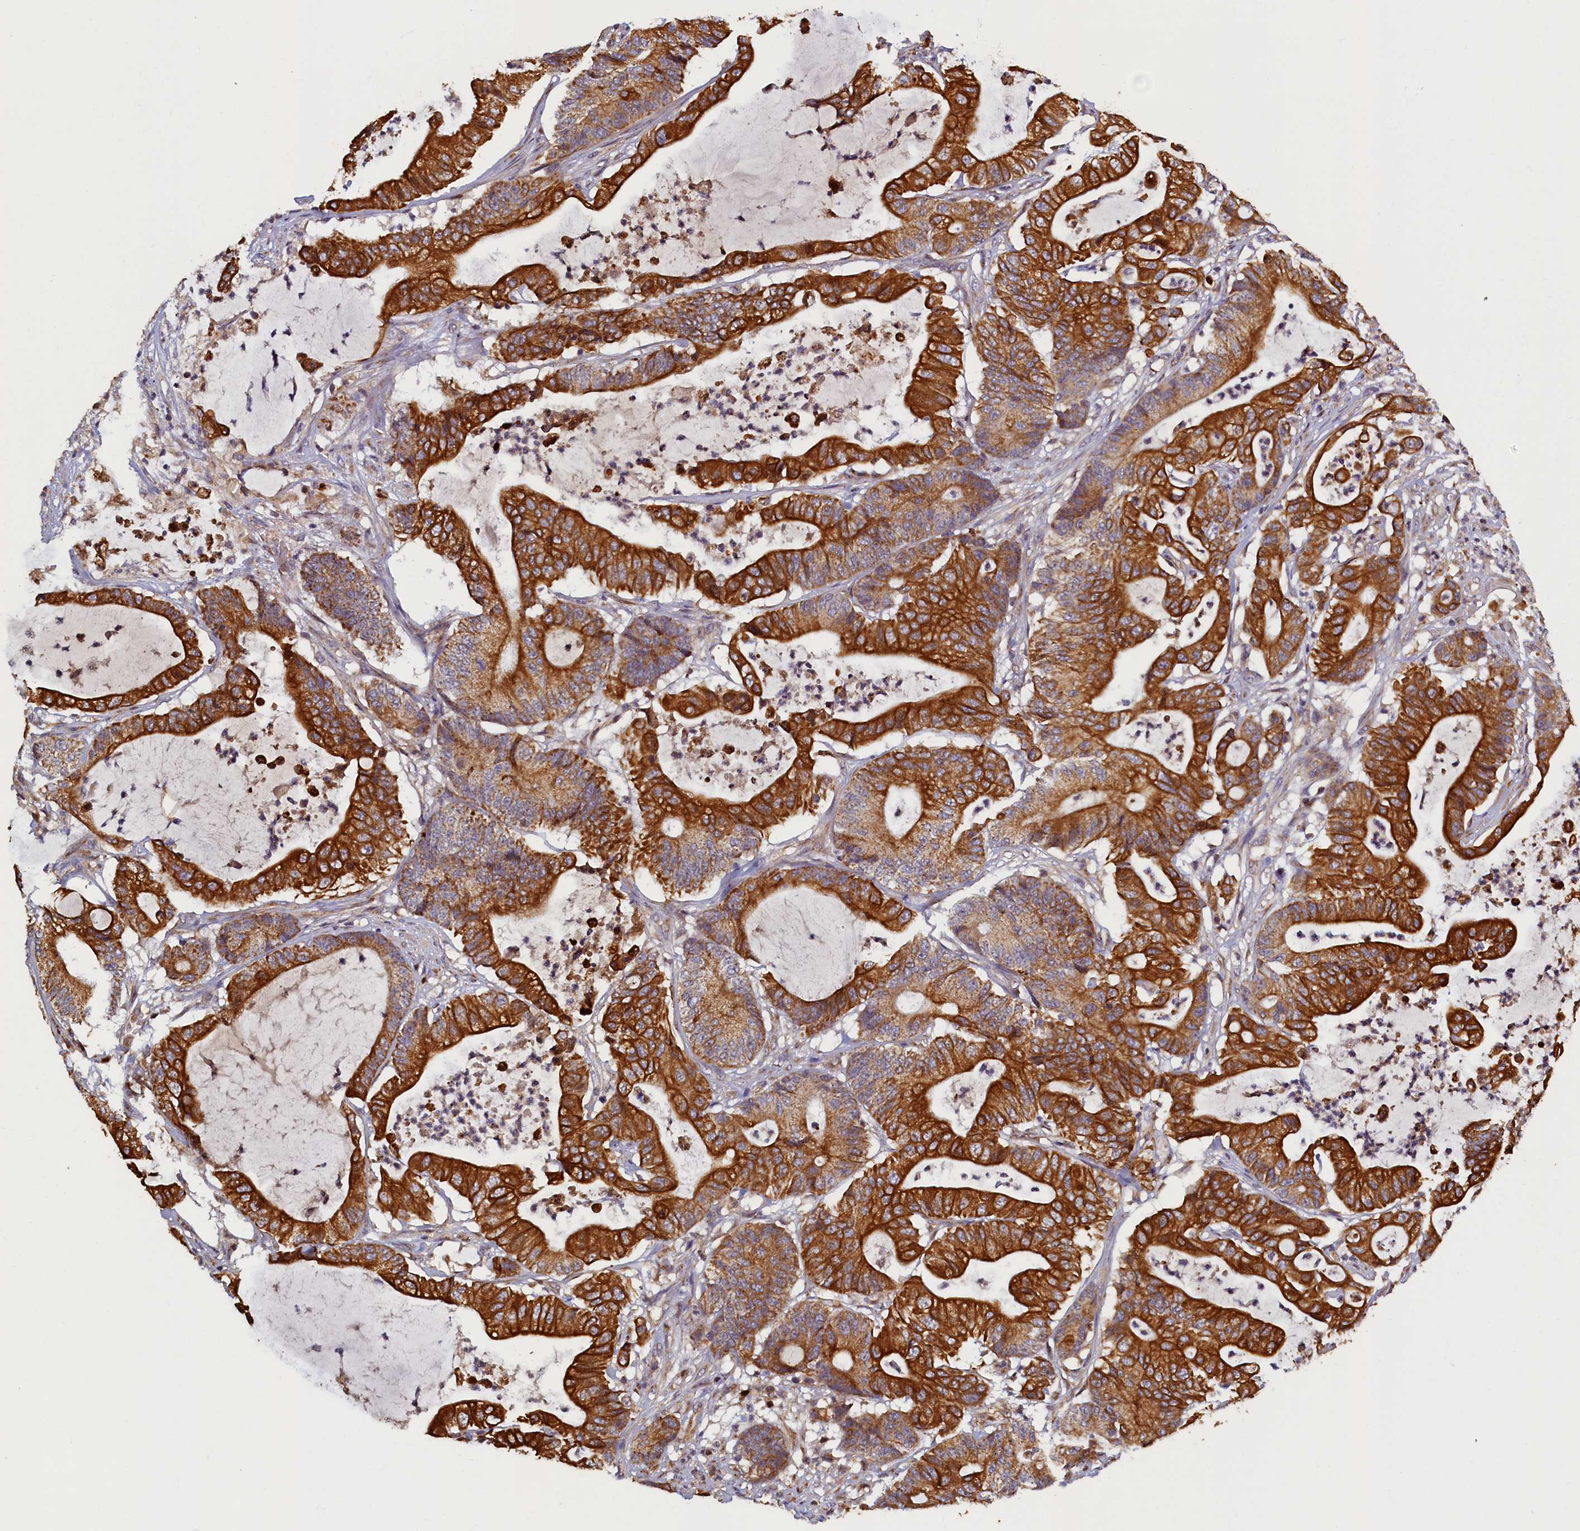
{"staining": {"intensity": "strong", "quantity": ">75%", "location": "cytoplasmic/membranous"}, "tissue": "colorectal cancer", "cell_type": "Tumor cells", "image_type": "cancer", "snomed": [{"axis": "morphology", "description": "Adenocarcinoma, NOS"}, {"axis": "topography", "description": "Colon"}], "caption": "This image shows immunohistochemistry staining of human adenocarcinoma (colorectal), with high strong cytoplasmic/membranous expression in approximately >75% of tumor cells.", "gene": "NCKAP5L", "patient": {"sex": "female", "age": 84}}